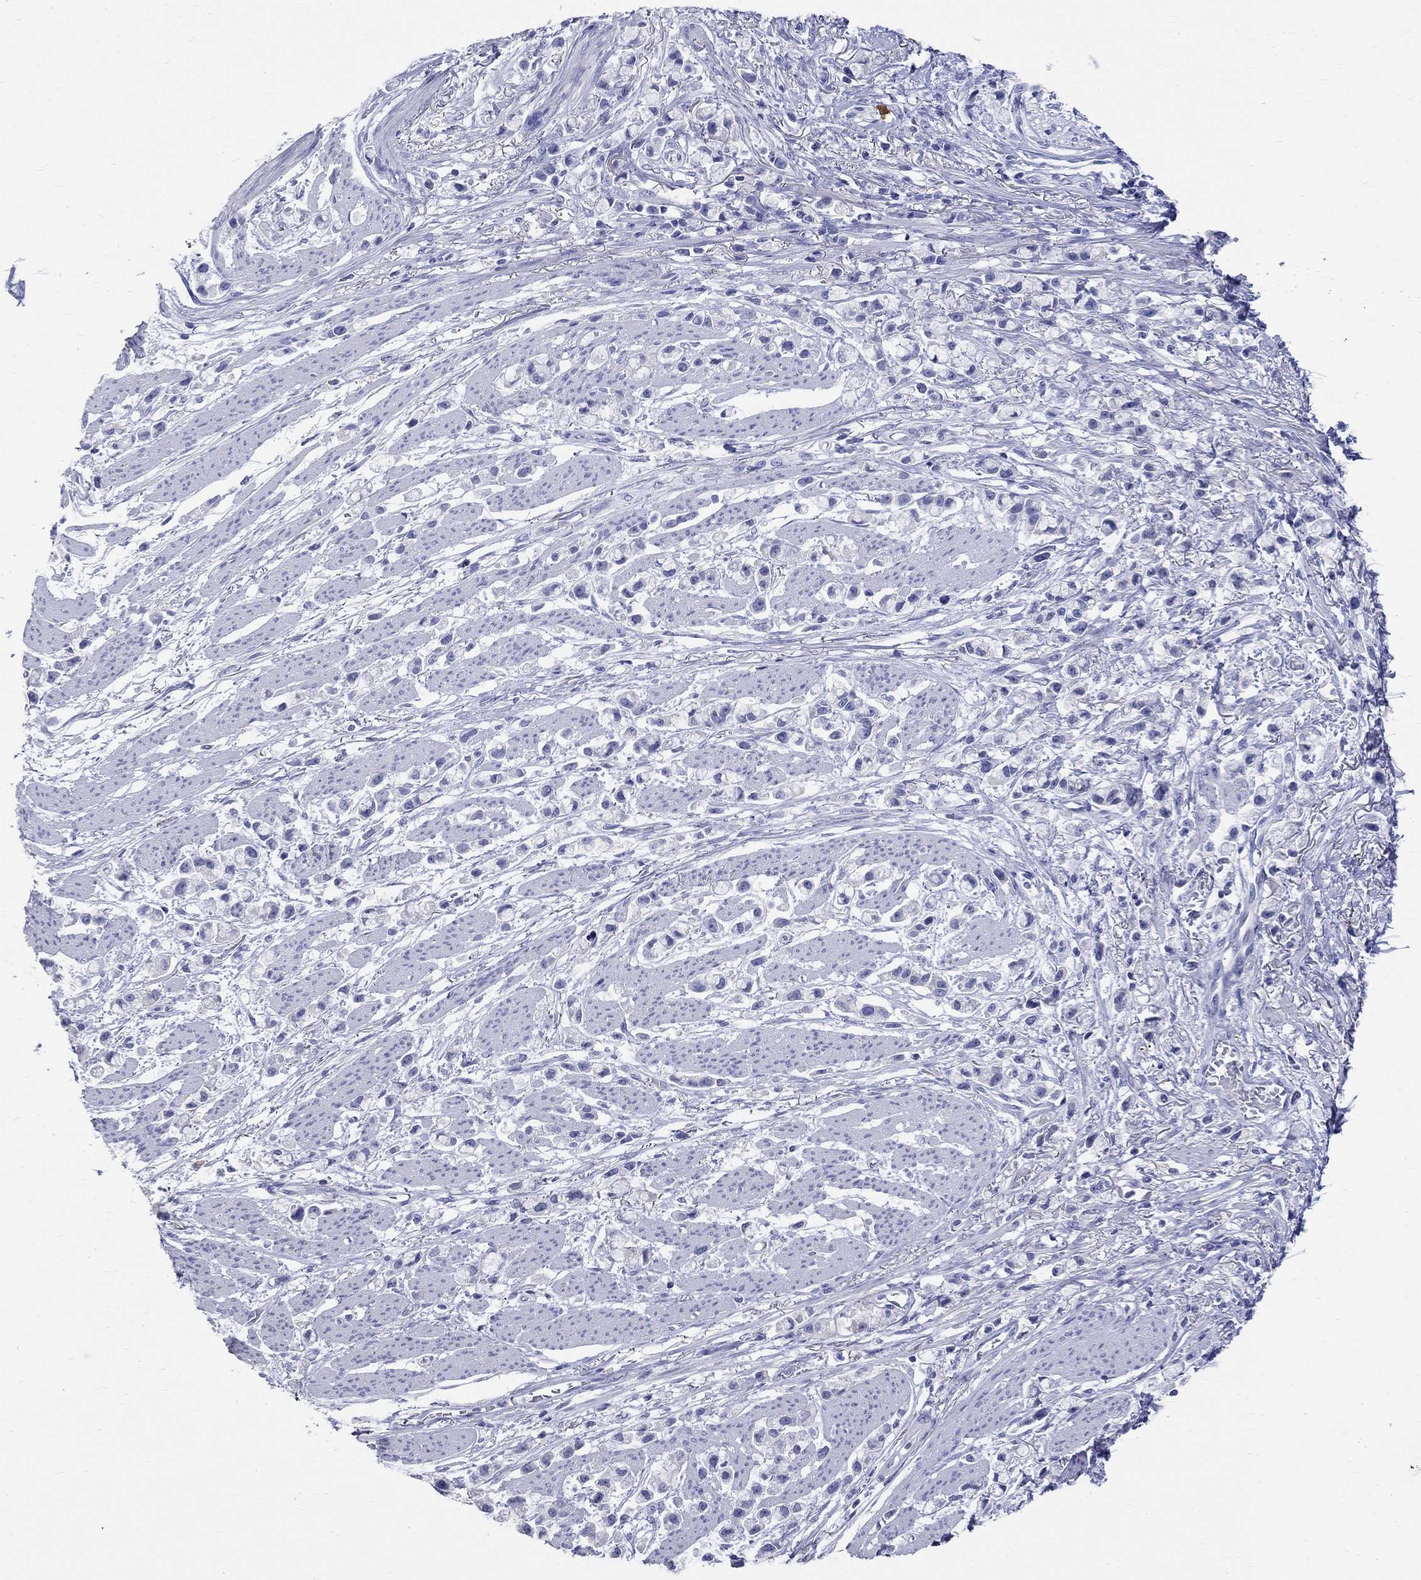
{"staining": {"intensity": "negative", "quantity": "none", "location": "none"}, "tissue": "stomach cancer", "cell_type": "Tumor cells", "image_type": "cancer", "snomed": [{"axis": "morphology", "description": "Adenocarcinoma, NOS"}, {"axis": "topography", "description": "Stomach"}], "caption": "There is no significant positivity in tumor cells of adenocarcinoma (stomach).", "gene": "PHOX2B", "patient": {"sex": "female", "age": 81}}